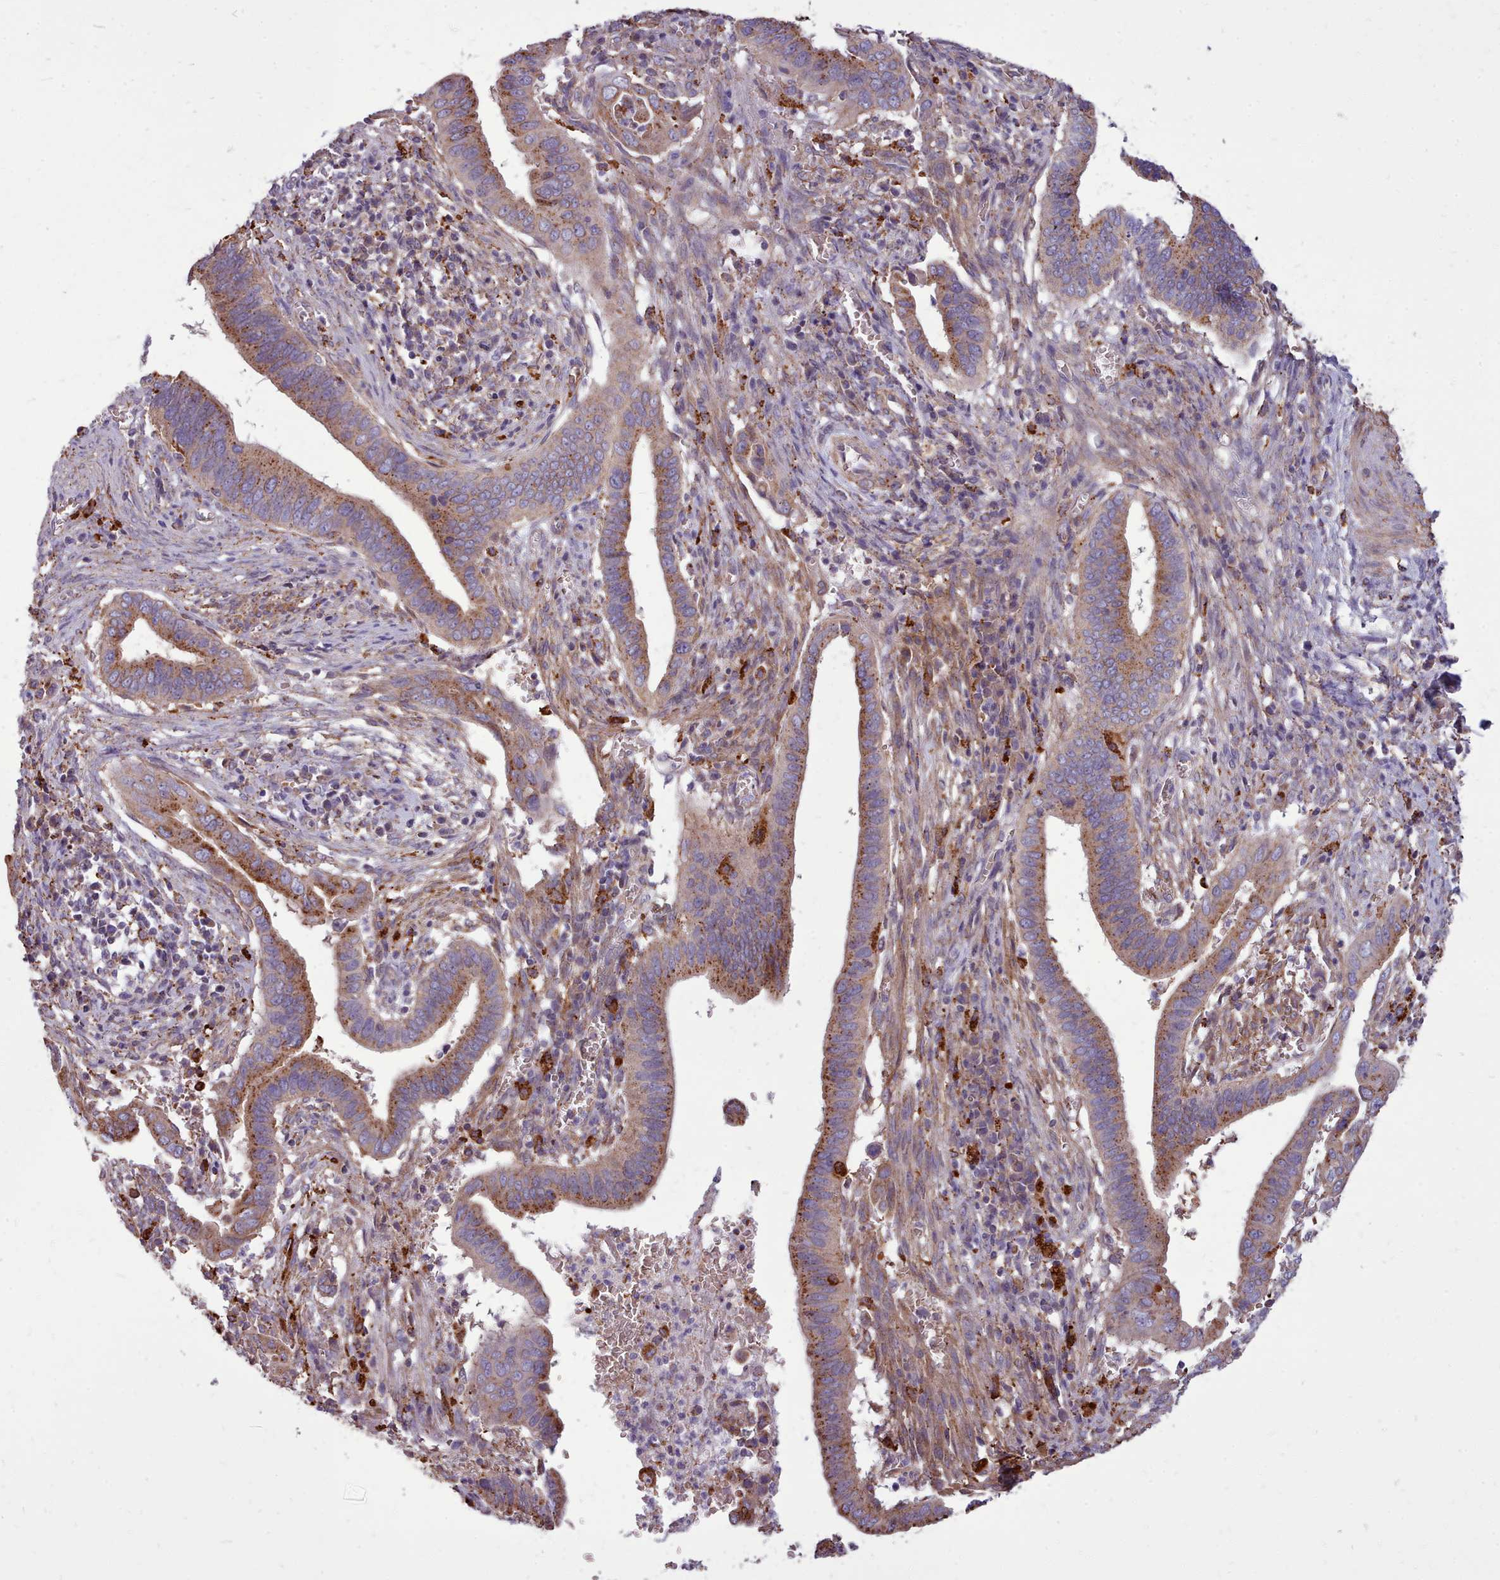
{"staining": {"intensity": "moderate", "quantity": ">75%", "location": "cytoplasmic/membranous"}, "tissue": "cervical cancer", "cell_type": "Tumor cells", "image_type": "cancer", "snomed": [{"axis": "morphology", "description": "Adenocarcinoma, NOS"}, {"axis": "topography", "description": "Cervix"}], "caption": "Protein analysis of adenocarcinoma (cervical) tissue displays moderate cytoplasmic/membranous staining in about >75% of tumor cells. The protein is stained brown, and the nuclei are stained in blue (DAB IHC with brightfield microscopy, high magnification).", "gene": "PACSIN3", "patient": {"sex": "female", "age": 42}}